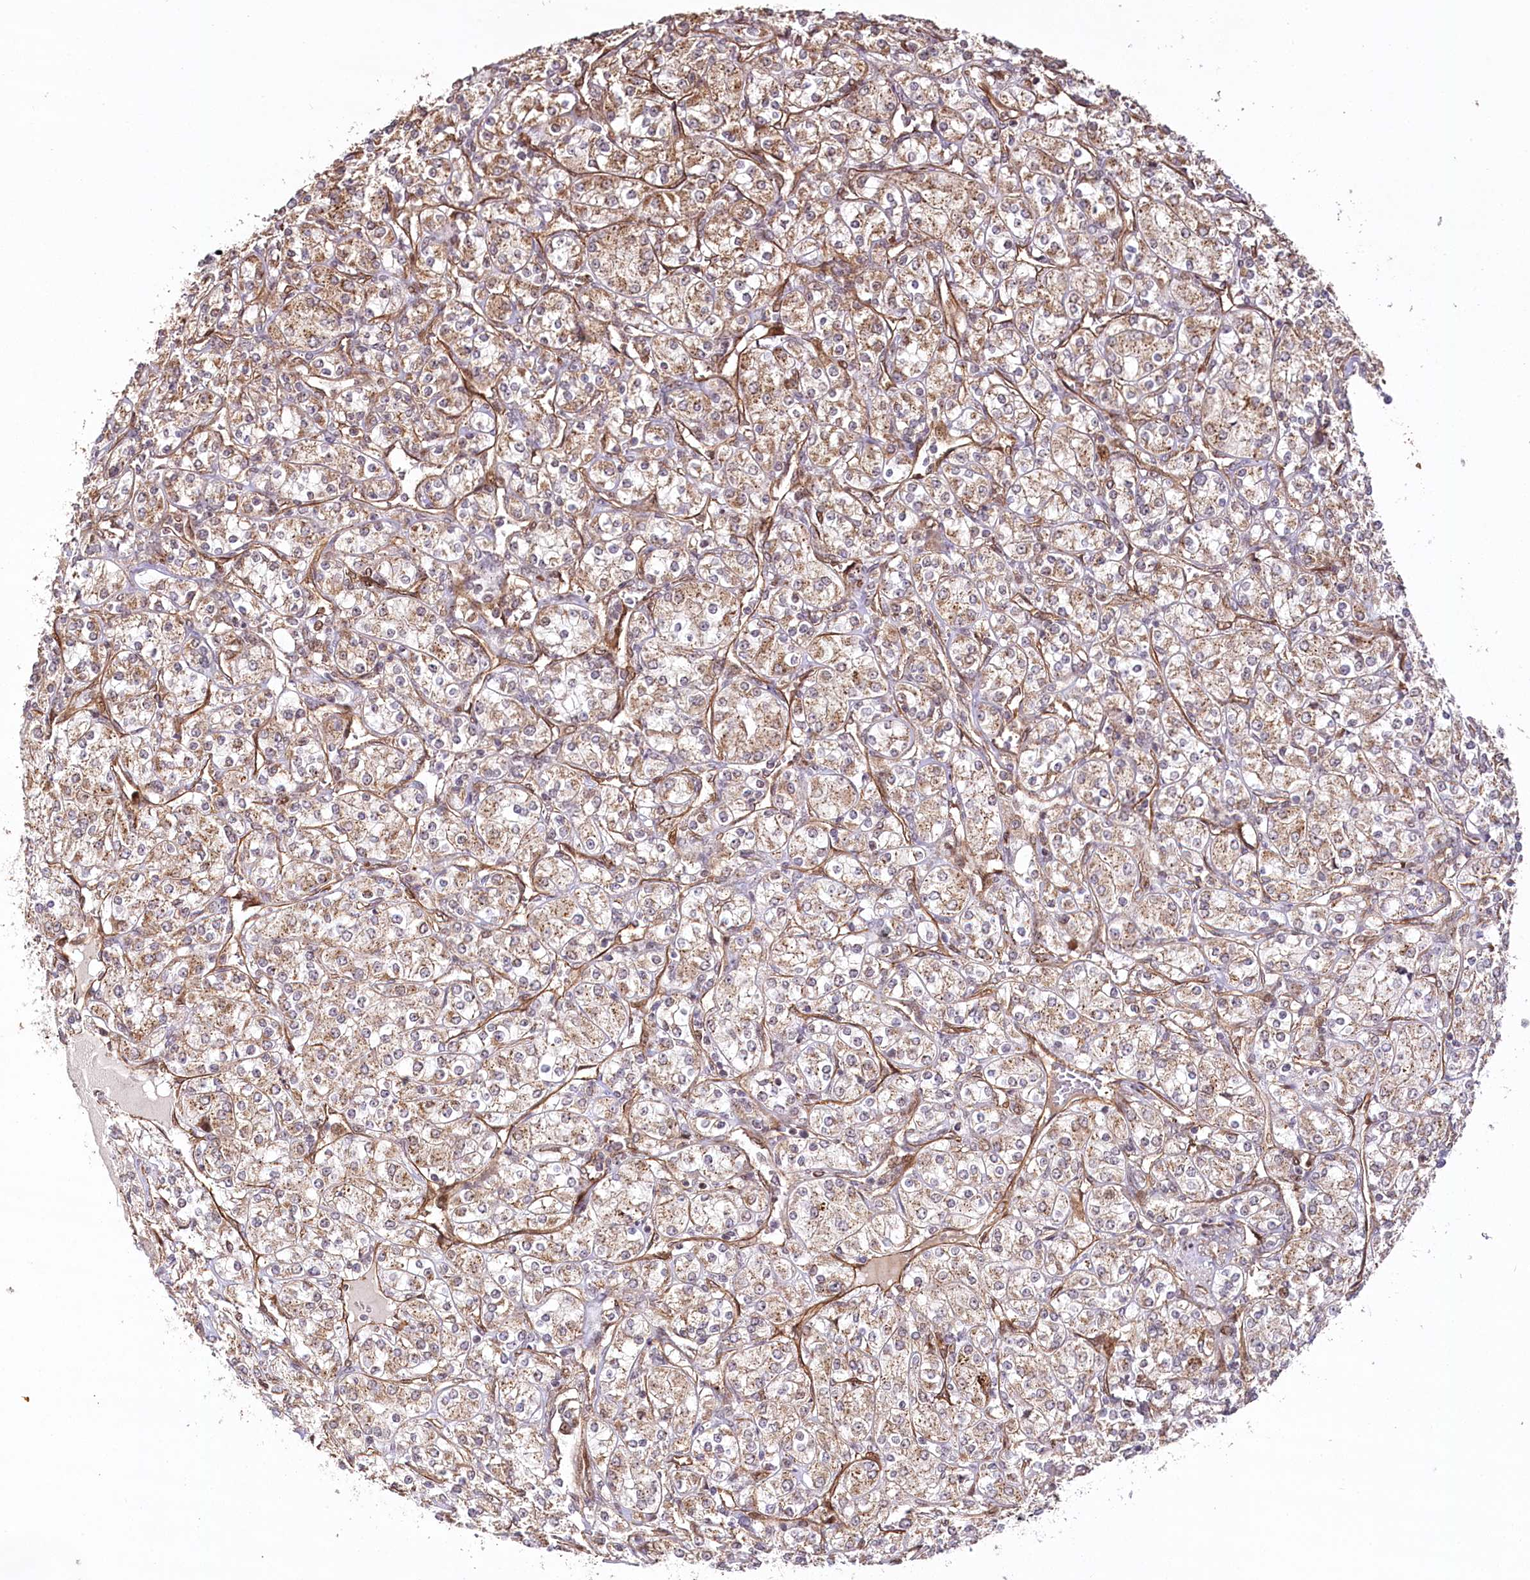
{"staining": {"intensity": "weak", "quantity": ">75%", "location": "cytoplasmic/membranous"}, "tissue": "renal cancer", "cell_type": "Tumor cells", "image_type": "cancer", "snomed": [{"axis": "morphology", "description": "Adenocarcinoma, NOS"}, {"axis": "topography", "description": "Kidney"}], "caption": "Tumor cells display low levels of weak cytoplasmic/membranous positivity in about >75% of cells in renal adenocarcinoma. Using DAB (brown) and hematoxylin (blue) stains, captured at high magnification using brightfield microscopy.", "gene": "COPG1", "patient": {"sex": "male", "age": 77}}